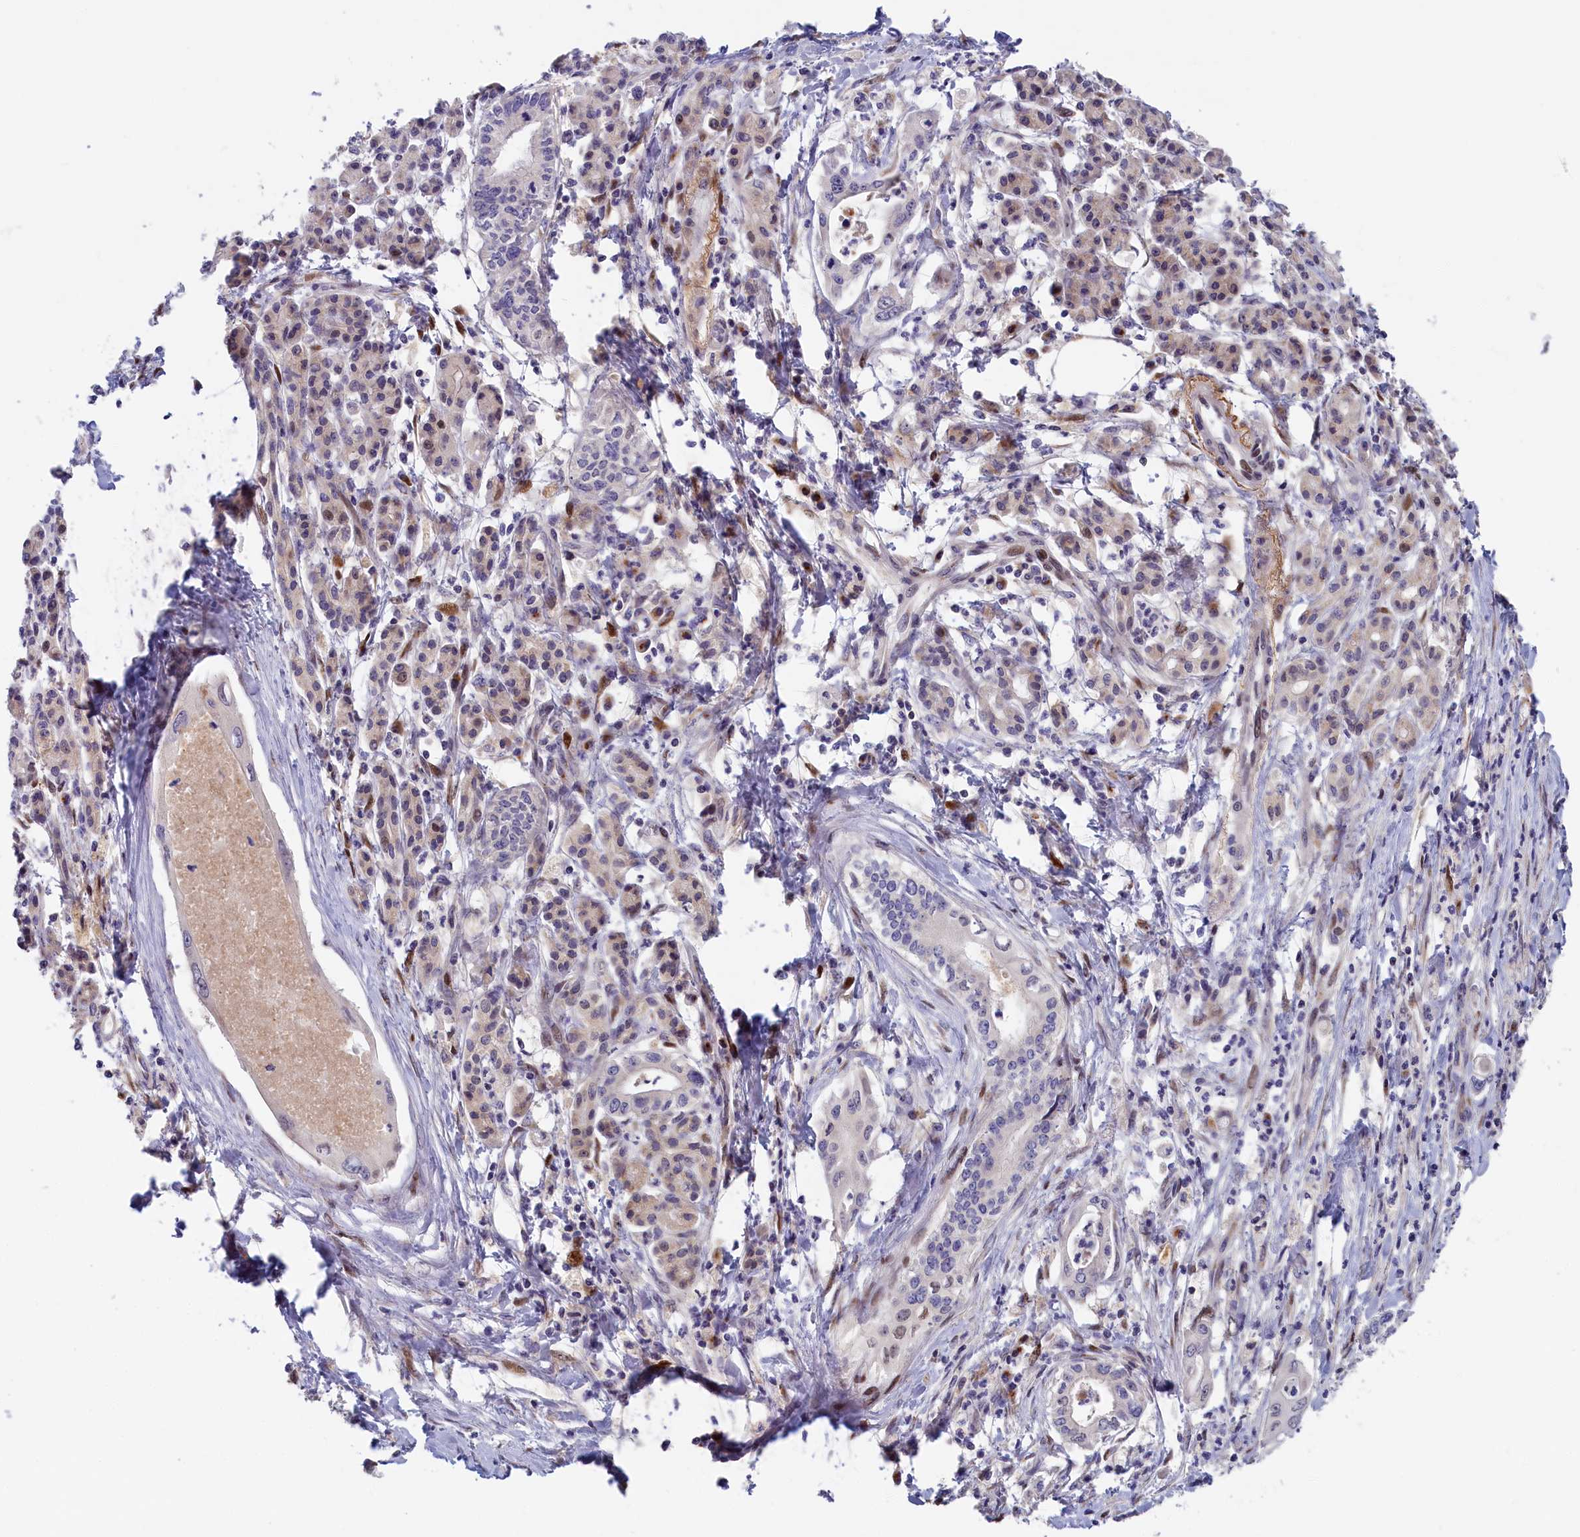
{"staining": {"intensity": "negative", "quantity": "none", "location": "none"}, "tissue": "pancreatic cancer", "cell_type": "Tumor cells", "image_type": "cancer", "snomed": [{"axis": "morphology", "description": "Adenocarcinoma, NOS"}, {"axis": "topography", "description": "Pancreas"}], "caption": "Tumor cells show no significant expression in pancreatic cancer (adenocarcinoma).", "gene": "CHST12", "patient": {"sex": "female", "age": 77}}